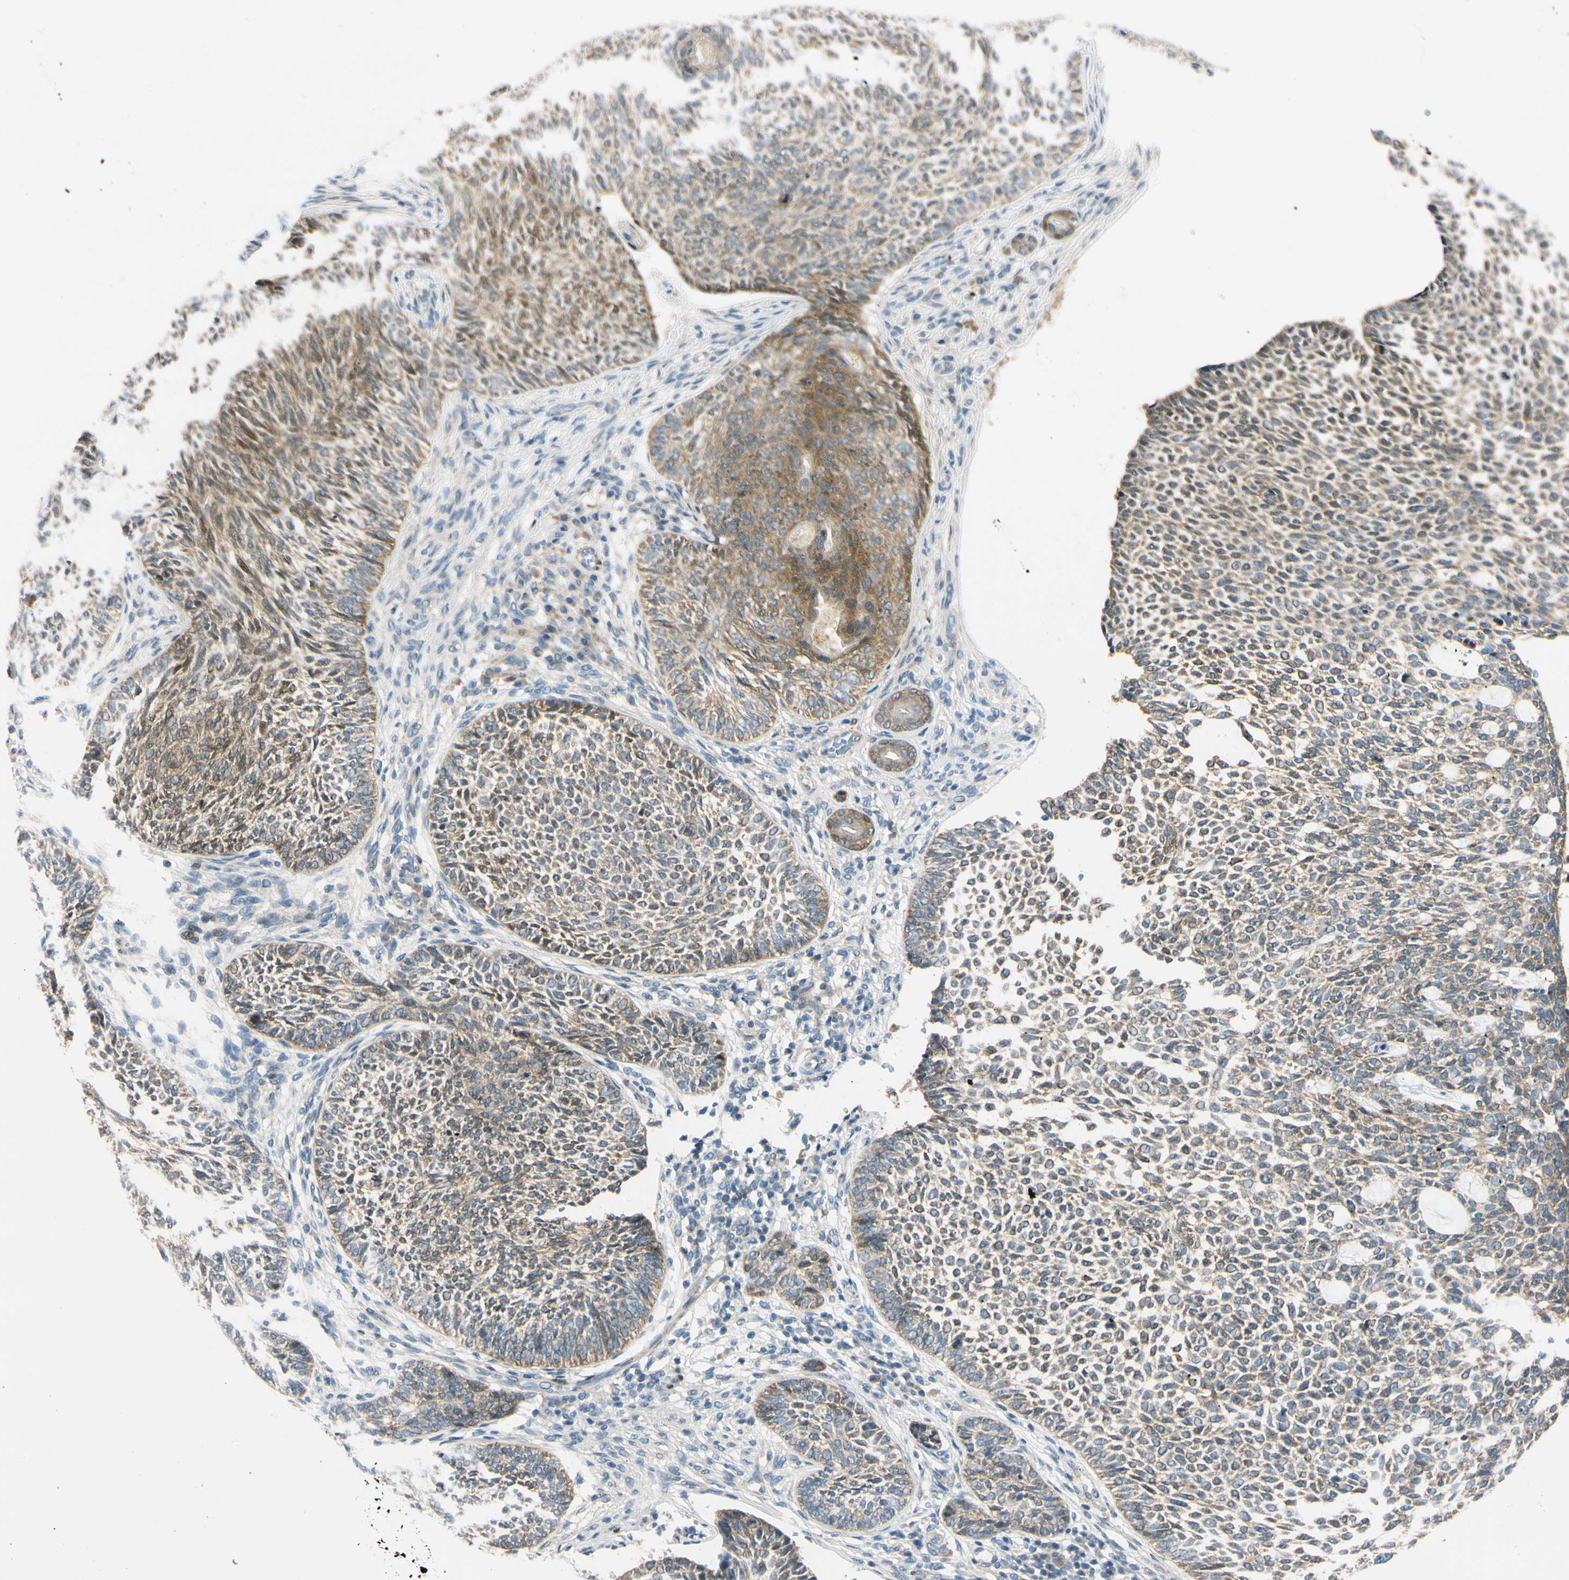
{"staining": {"intensity": "moderate", "quantity": "25%-75%", "location": "cytoplasmic/membranous"}, "tissue": "skin cancer", "cell_type": "Tumor cells", "image_type": "cancer", "snomed": [{"axis": "morphology", "description": "Basal cell carcinoma"}, {"axis": "topography", "description": "Skin"}], "caption": "Skin cancer stained with a brown dye reveals moderate cytoplasmic/membranous positive expression in about 25%-75% of tumor cells.", "gene": "FHL2", "patient": {"sex": "male", "age": 87}}